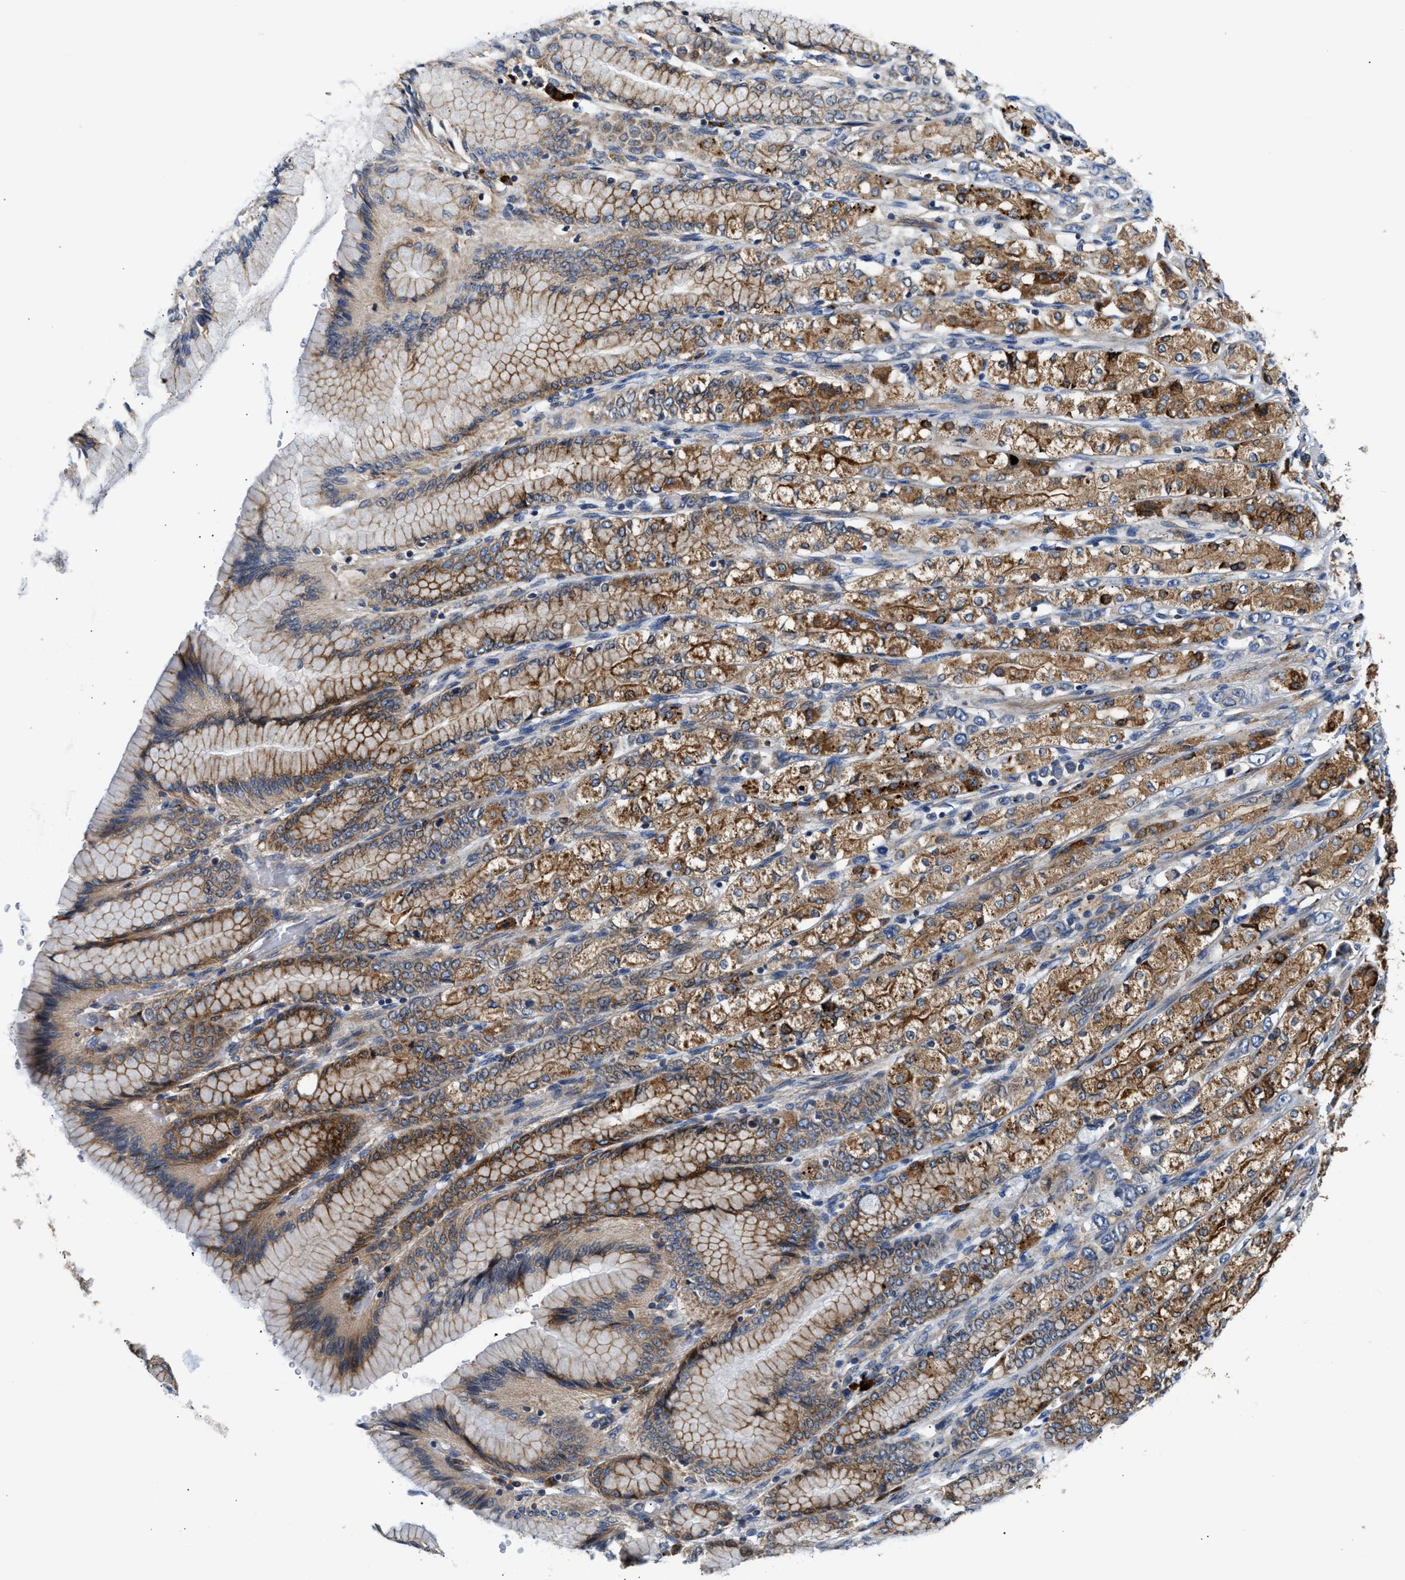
{"staining": {"intensity": "moderate", "quantity": "25%-75%", "location": "cytoplasmic/membranous"}, "tissue": "stomach cancer", "cell_type": "Tumor cells", "image_type": "cancer", "snomed": [{"axis": "morphology", "description": "Adenocarcinoma, NOS"}, {"axis": "topography", "description": "Stomach"}], "caption": "An immunohistochemistry photomicrograph of tumor tissue is shown. Protein staining in brown labels moderate cytoplasmic/membranous positivity in adenocarcinoma (stomach) within tumor cells. The staining is performed using DAB (3,3'-diaminobenzidine) brown chromogen to label protein expression. The nuclei are counter-stained blue using hematoxylin.", "gene": "AMZ1", "patient": {"sex": "female", "age": 65}}